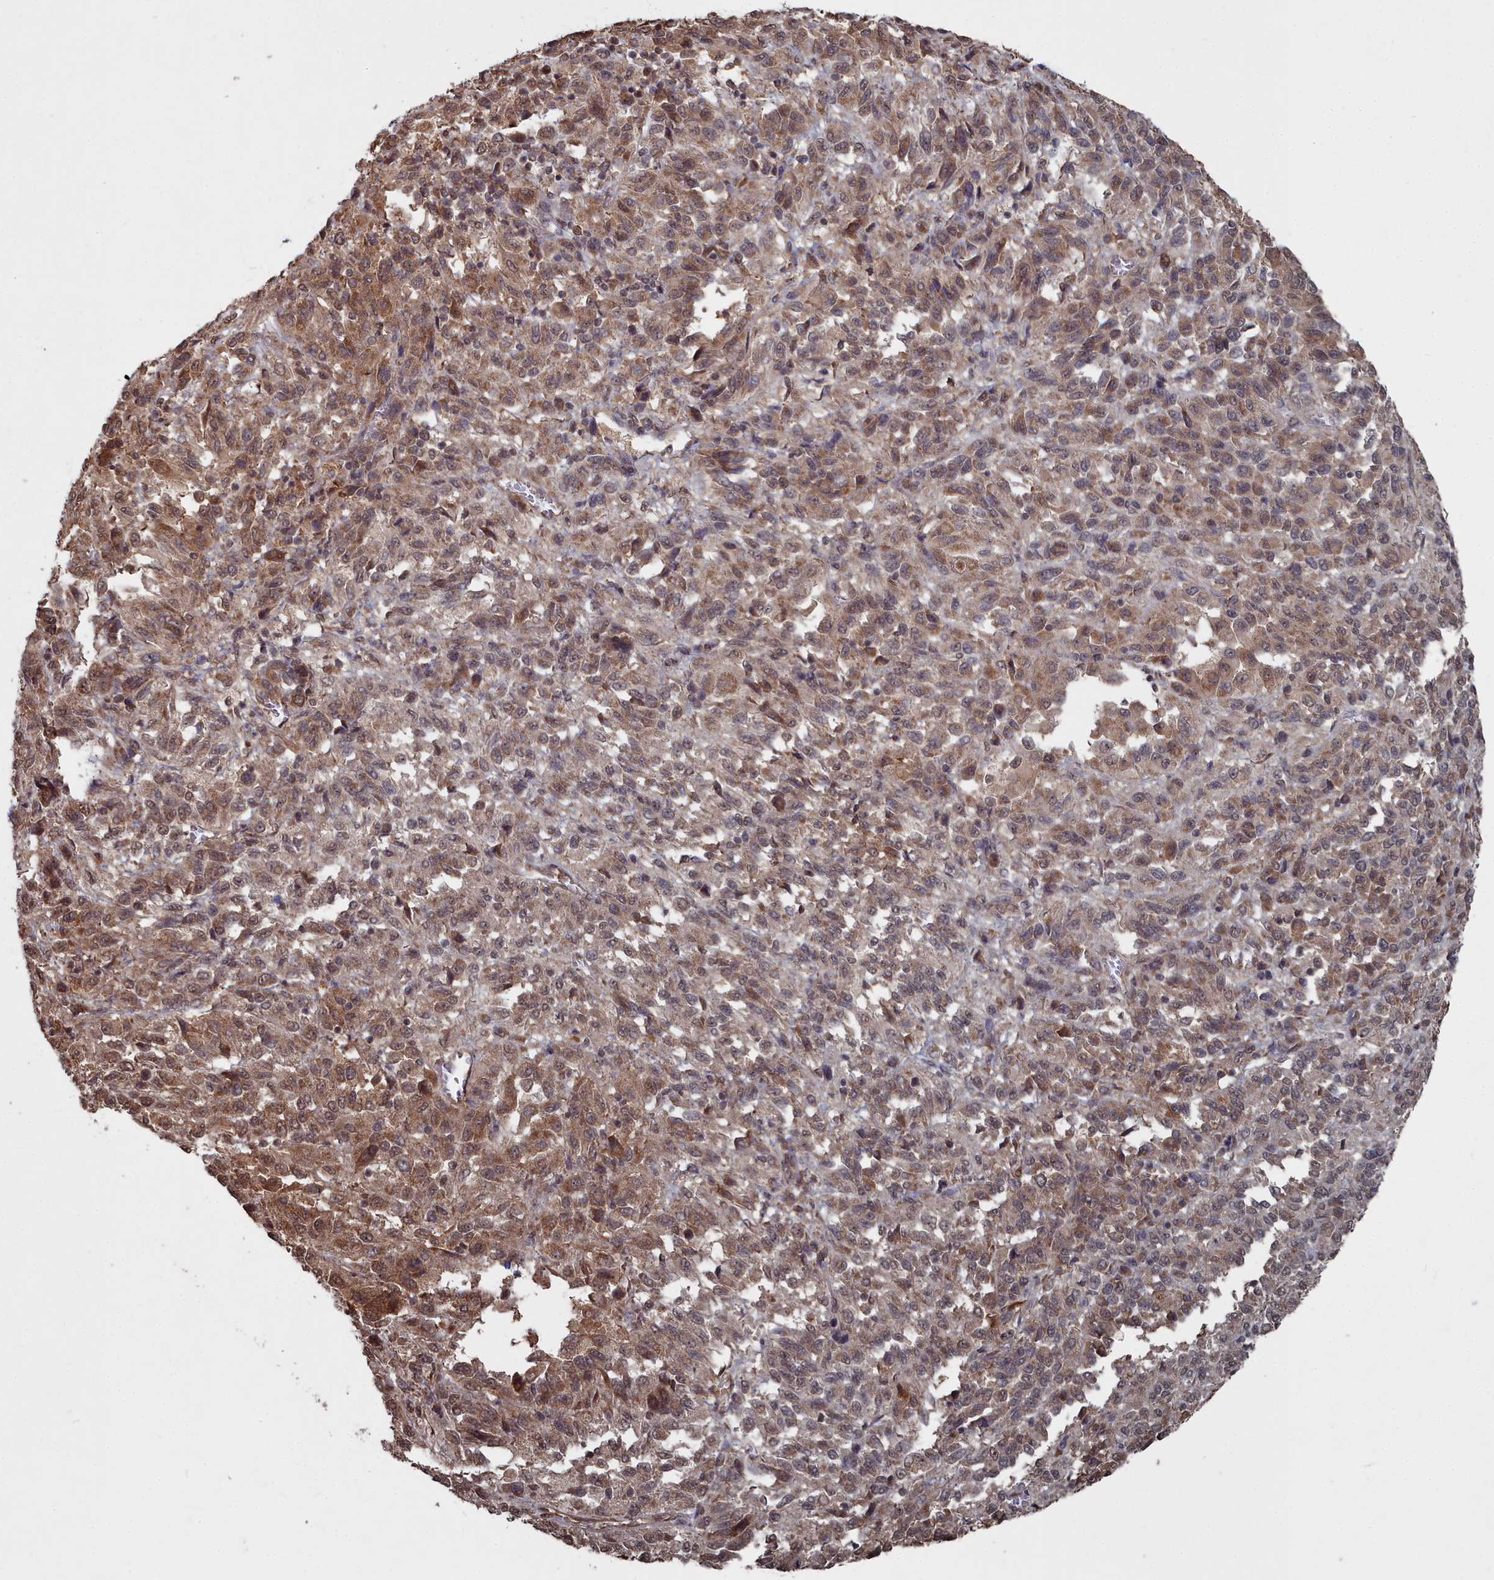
{"staining": {"intensity": "moderate", "quantity": ">75%", "location": "cytoplasmic/membranous,nuclear"}, "tissue": "melanoma", "cell_type": "Tumor cells", "image_type": "cancer", "snomed": [{"axis": "morphology", "description": "Malignant melanoma, Metastatic site"}, {"axis": "topography", "description": "Lung"}], "caption": "Tumor cells reveal moderate cytoplasmic/membranous and nuclear expression in about >75% of cells in malignant melanoma (metastatic site).", "gene": "CCNP", "patient": {"sex": "male", "age": 64}}